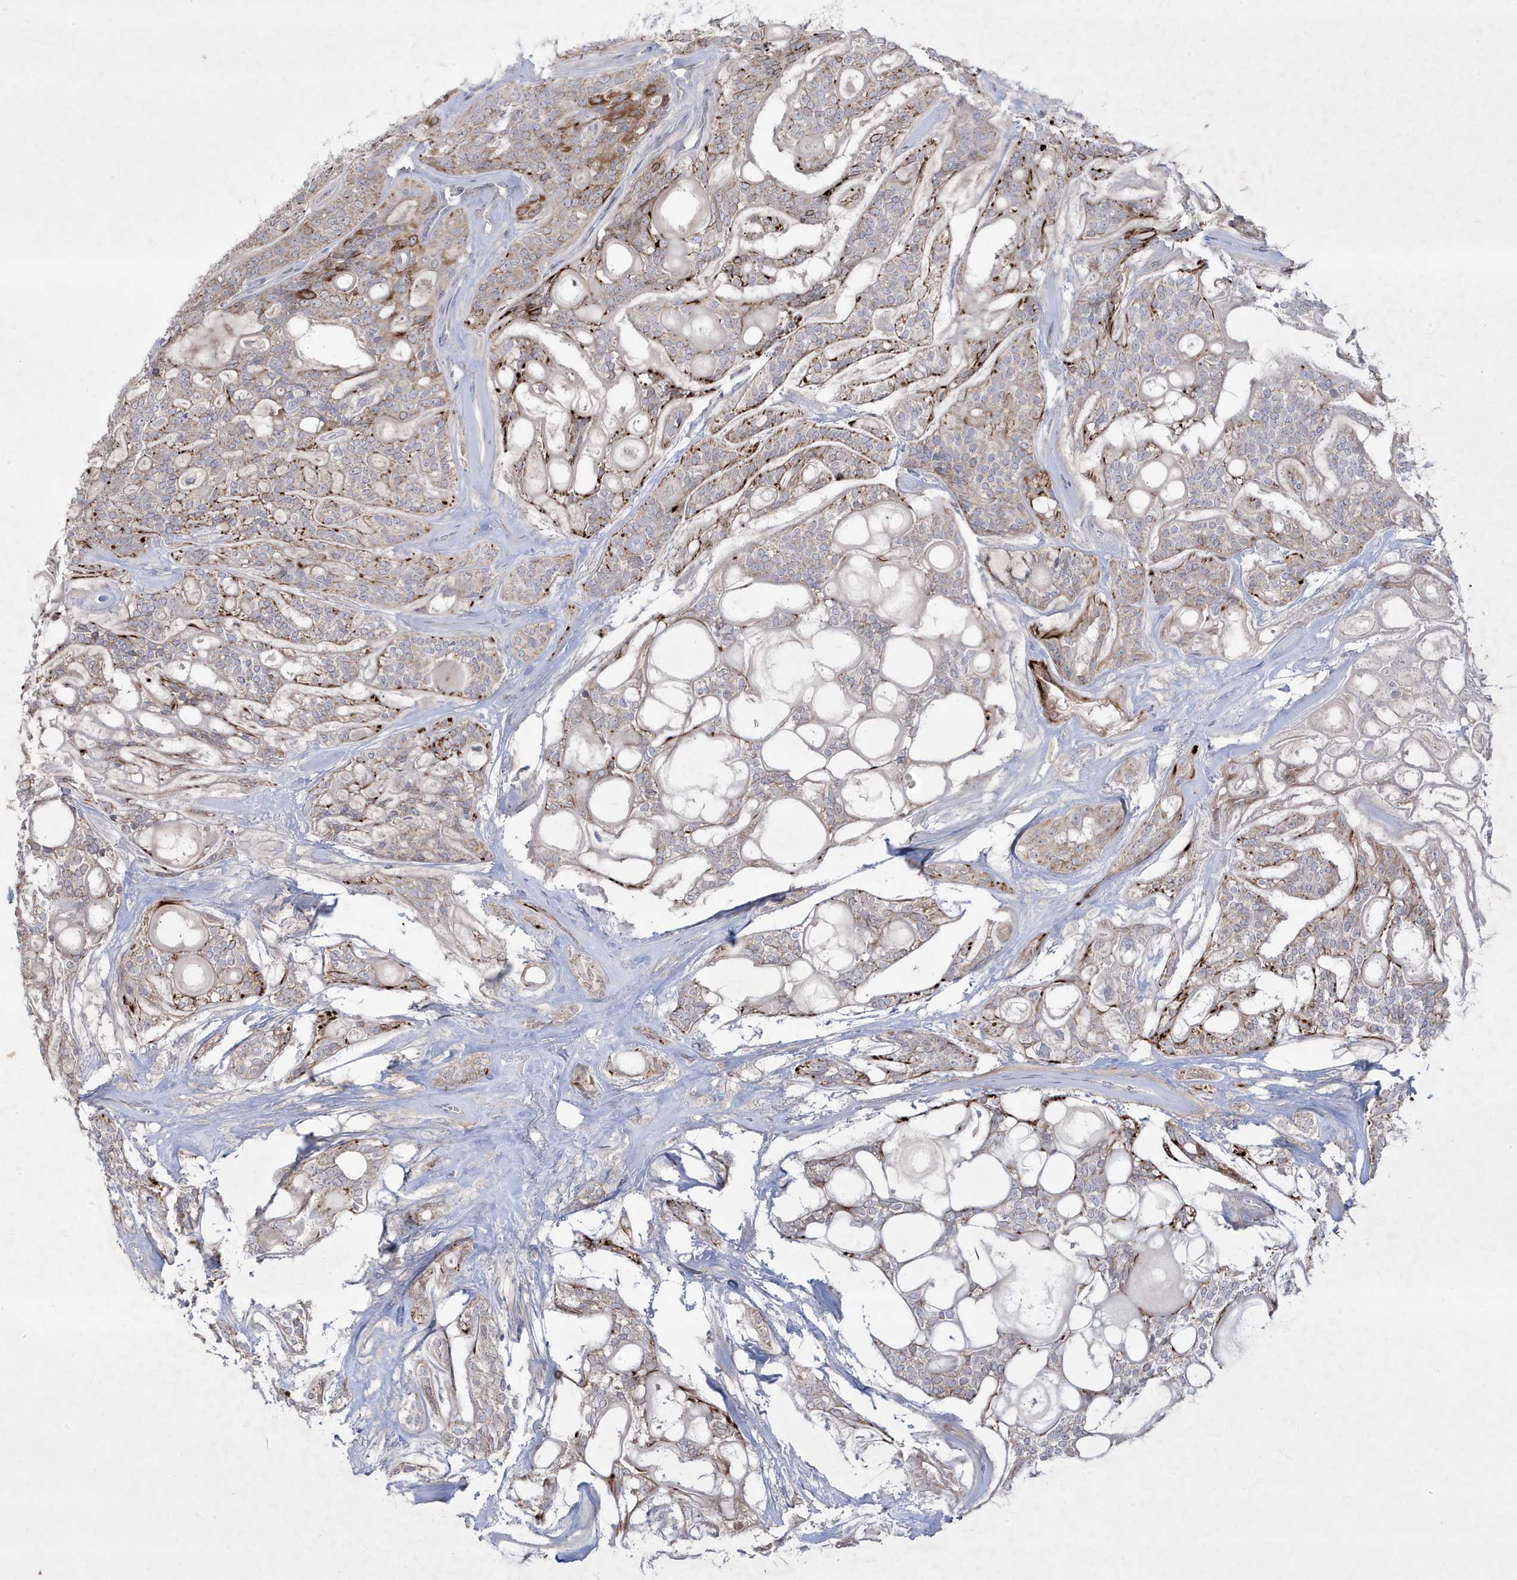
{"staining": {"intensity": "moderate", "quantity": "<25%", "location": "cytoplasmic/membranous"}, "tissue": "head and neck cancer", "cell_type": "Tumor cells", "image_type": "cancer", "snomed": [{"axis": "morphology", "description": "Adenocarcinoma, NOS"}, {"axis": "topography", "description": "Head-Neck"}], "caption": "Immunohistochemical staining of human adenocarcinoma (head and neck) shows moderate cytoplasmic/membranous protein expression in approximately <25% of tumor cells. (Brightfield microscopy of DAB IHC at high magnification).", "gene": "ADAMTSL3", "patient": {"sex": "male", "age": 66}}